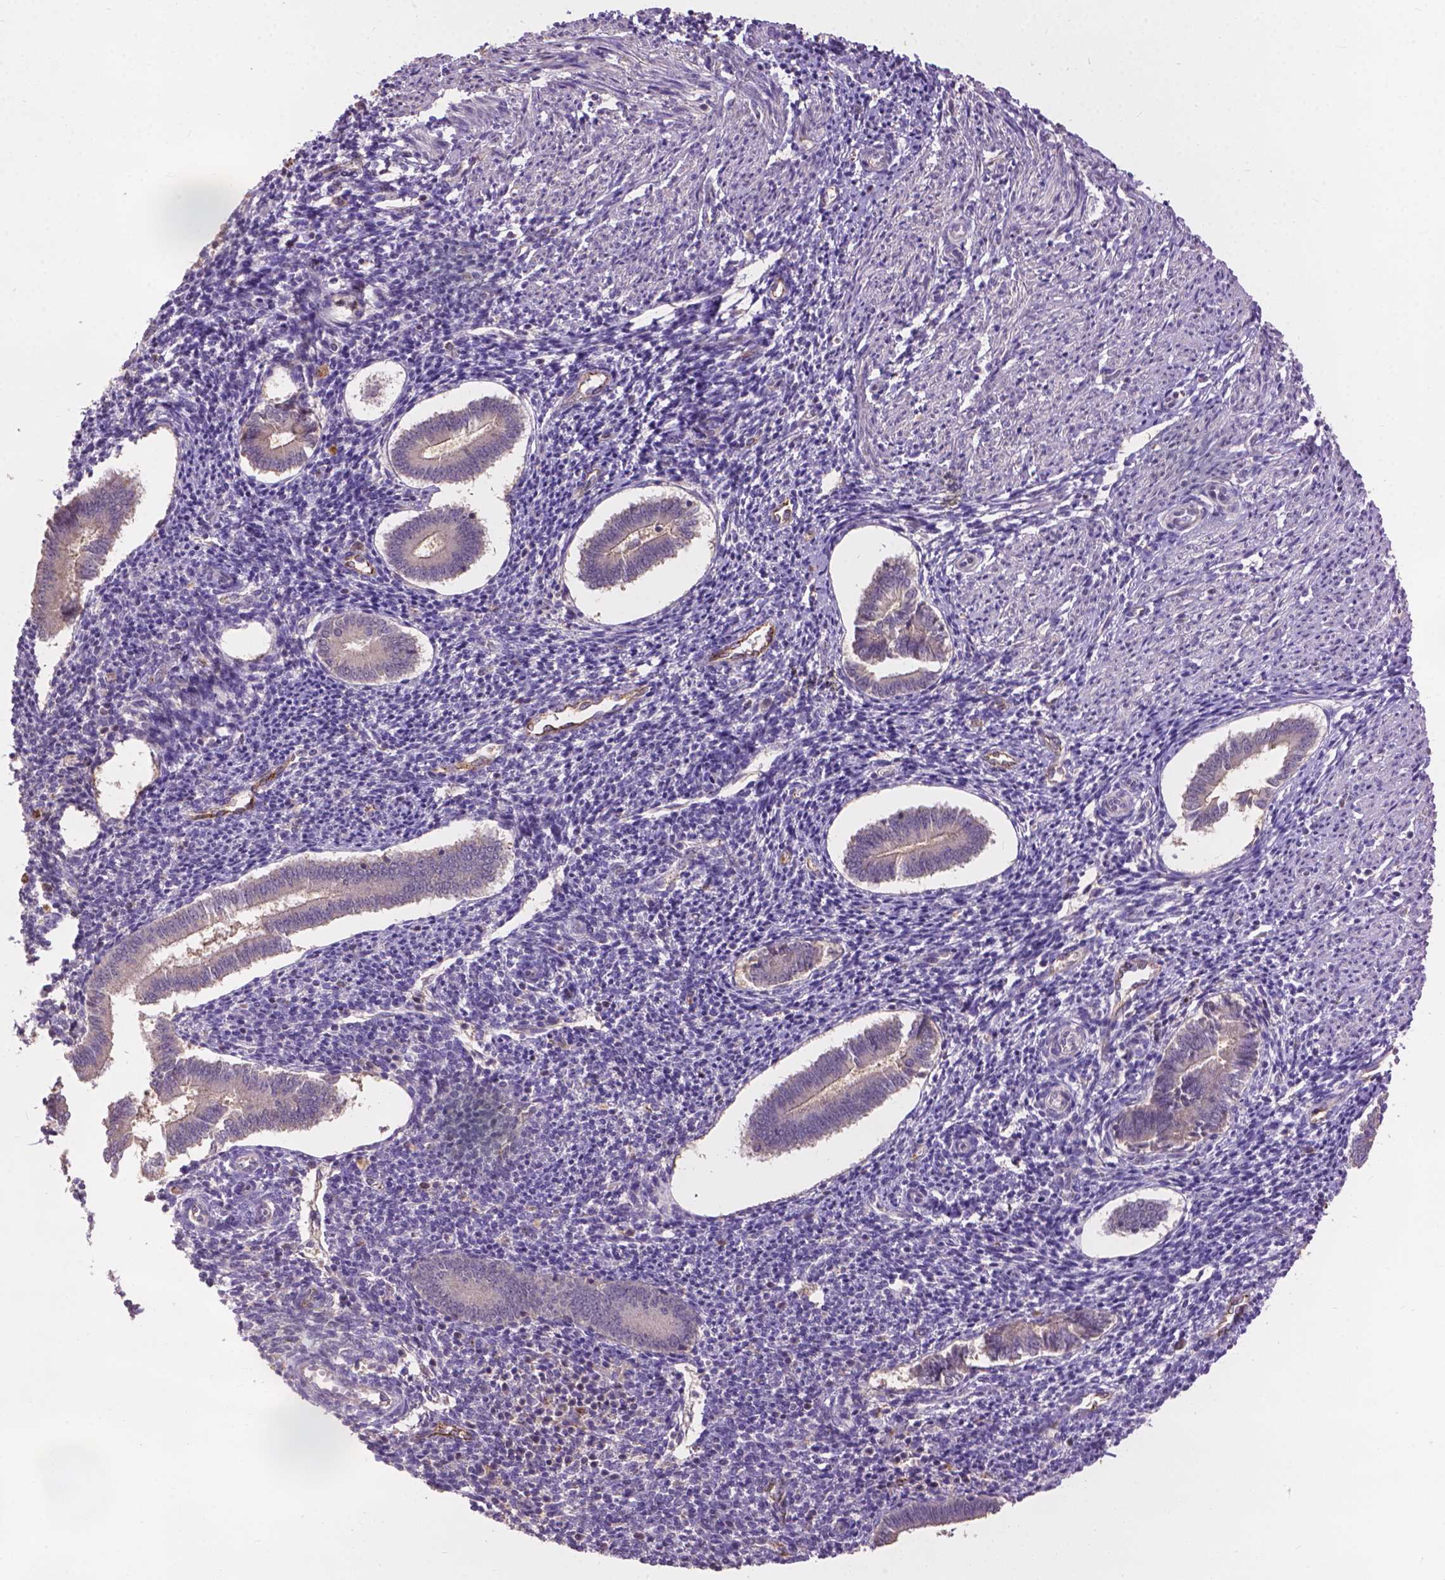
{"staining": {"intensity": "negative", "quantity": "none", "location": "none"}, "tissue": "endometrium", "cell_type": "Cells in endometrial stroma", "image_type": "normal", "snomed": [{"axis": "morphology", "description": "Normal tissue, NOS"}, {"axis": "topography", "description": "Endometrium"}], "caption": "The micrograph displays no significant positivity in cells in endometrial stroma of endometrium.", "gene": "ZNF337", "patient": {"sex": "female", "age": 25}}